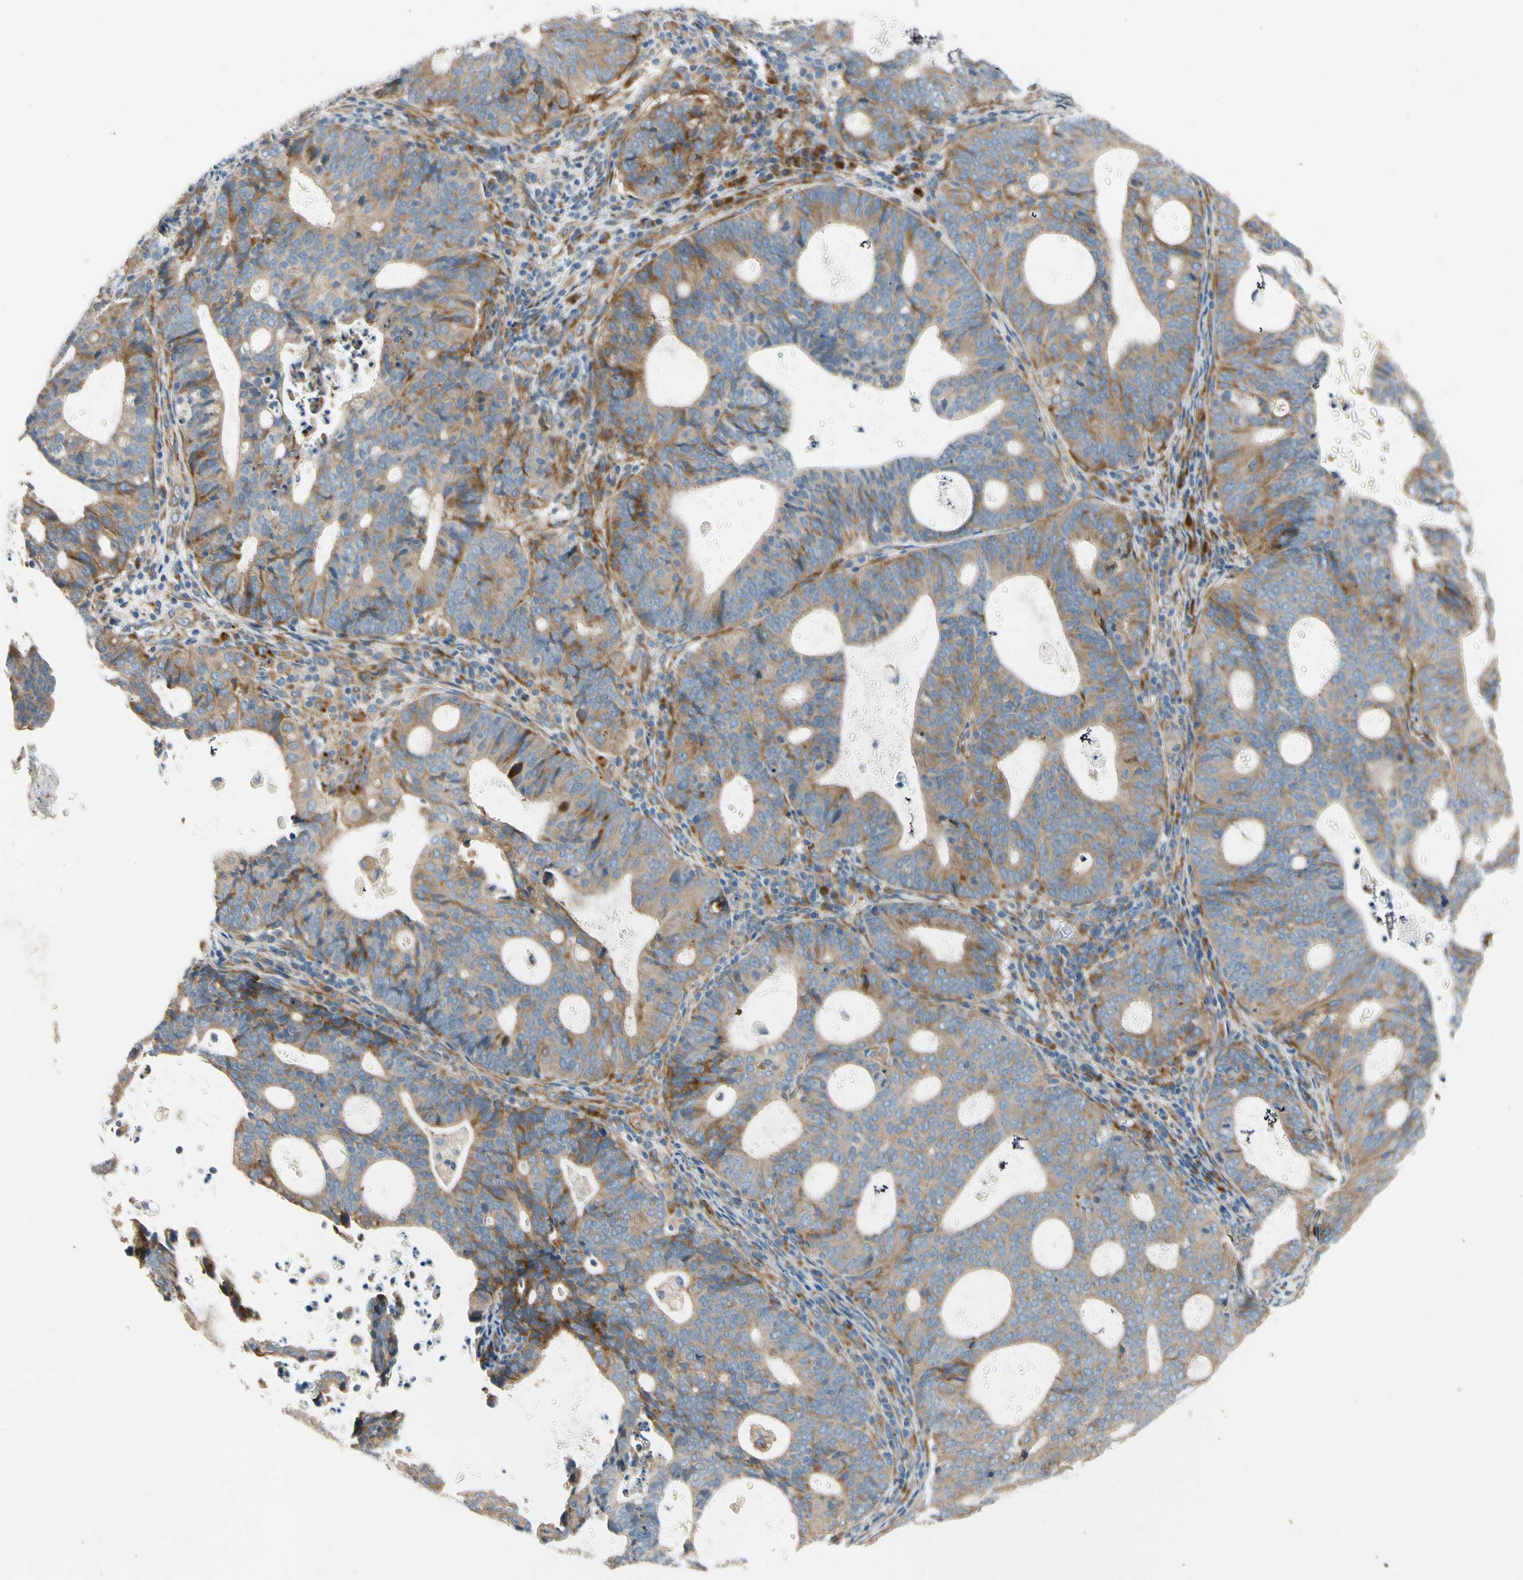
{"staining": {"intensity": "moderate", "quantity": ">75%", "location": "cytoplasmic/membranous"}, "tissue": "endometrial cancer", "cell_type": "Tumor cells", "image_type": "cancer", "snomed": [{"axis": "morphology", "description": "Adenocarcinoma, NOS"}, {"axis": "topography", "description": "Uterus"}], "caption": "Immunohistochemistry (IHC) staining of endometrial adenocarcinoma, which exhibits medium levels of moderate cytoplasmic/membranous positivity in approximately >75% of tumor cells indicating moderate cytoplasmic/membranous protein positivity. The staining was performed using DAB (3,3'-diaminobenzidine) (brown) for protein detection and nuclei were counterstained in hematoxylin (blue).", "gene": "MST1R", "patient": {"sex": "female", "age": 83}}